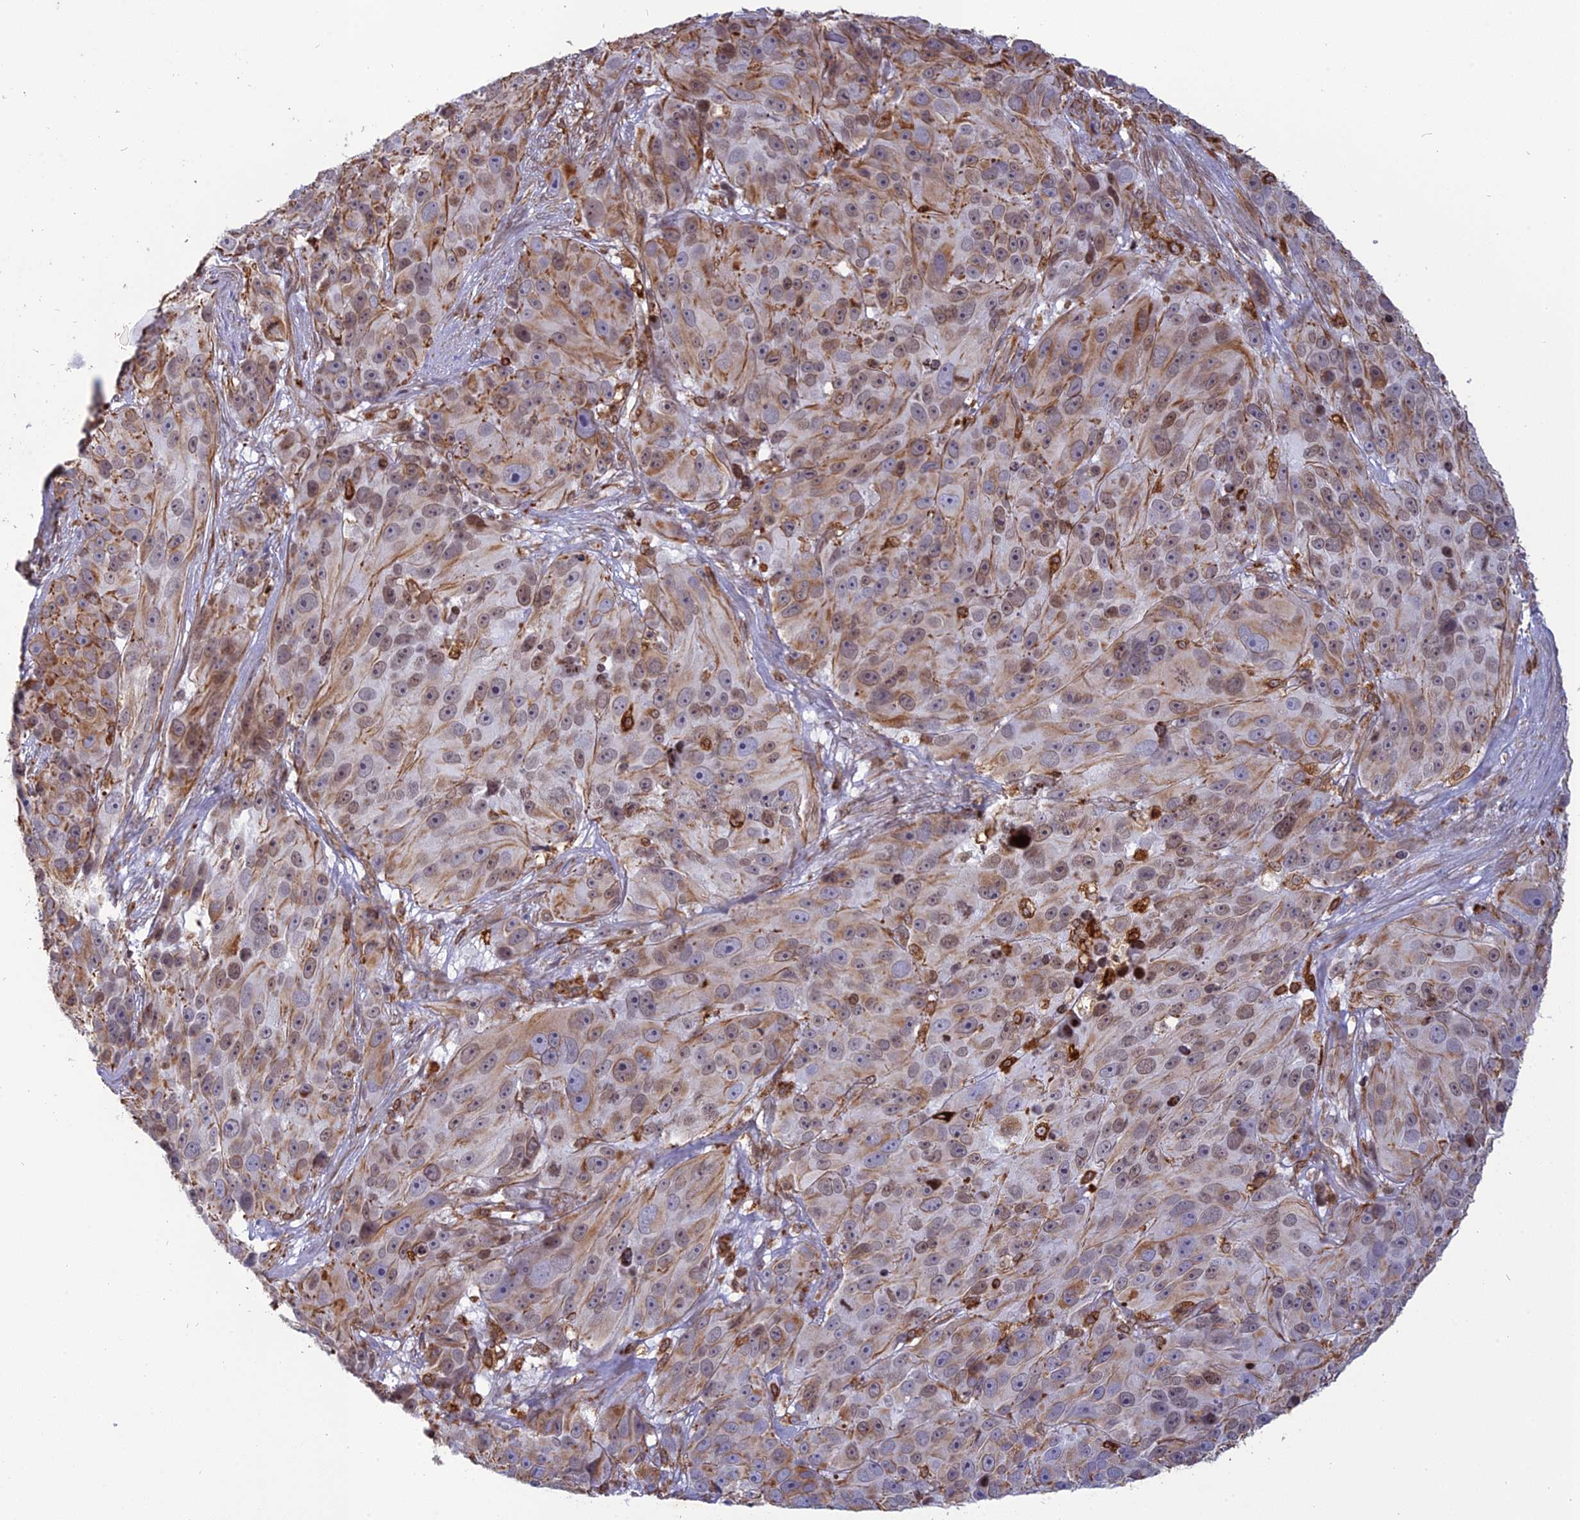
{"staining": {"intensity": "weak", "quantity": "25%-75%", "location": "cytoplasmic/membranous,nuclear"}, "tissue": "melanoma", "cell_type": "Tumor cells", "image_type": "cancer", "snomed": [{"axis": "morphology", "description": "Malignant melanoma, NOS"}, {"axis": "topography", "description": "Skin"}], "caption": "An immunohistochemistry image of tumor tissue is shown. Protein staining in brown labels weak cytoplasmic/membranous and nuclear positivity in melanoma within tumor cells. The protein of interest is shown in brown color, while the nuclei are stained blue.", "gene": "APOBR", "patient": {"sex": "male", "age": 84}}